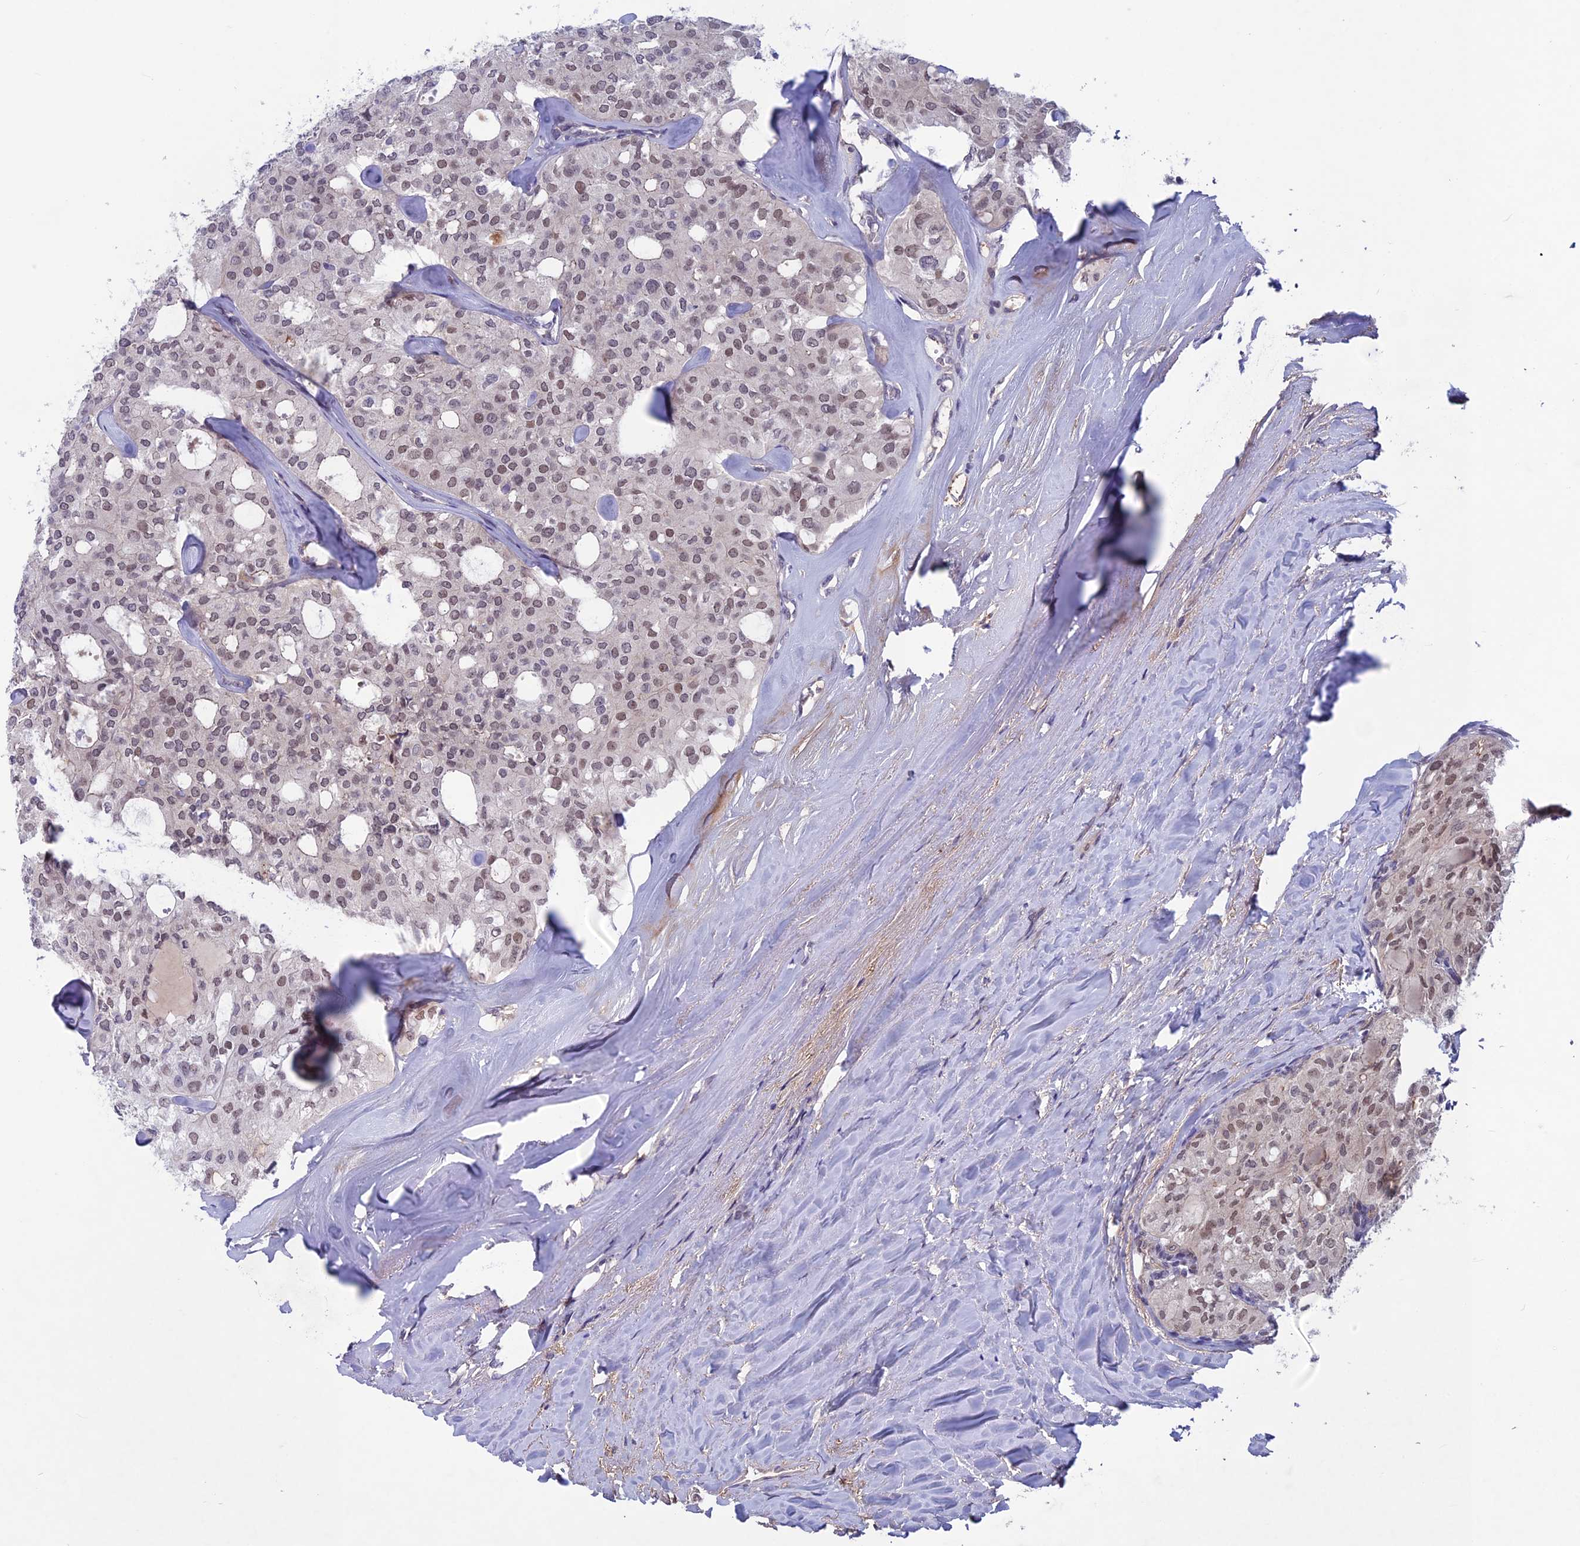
{"staining": {"intensity": "weak", "quantity": "<25%", "location": "nuclear"}, "tissue": "thyroid cancer", "cell_type": "Tumor cells", "image_type": "cancer", "snomed": [{"axis": "morphology", "description": "Follicular adenoma carcinoma, NOS"}, {"axis": "topography", "description": "Thyroid gland"}], "caption": "The micrograph reveals no significant positivity in tumor cells of thyroid follicular adenoma carcinoma.", "gene": "FKBPL", "patient": {"sex": "male", "age": 75}}